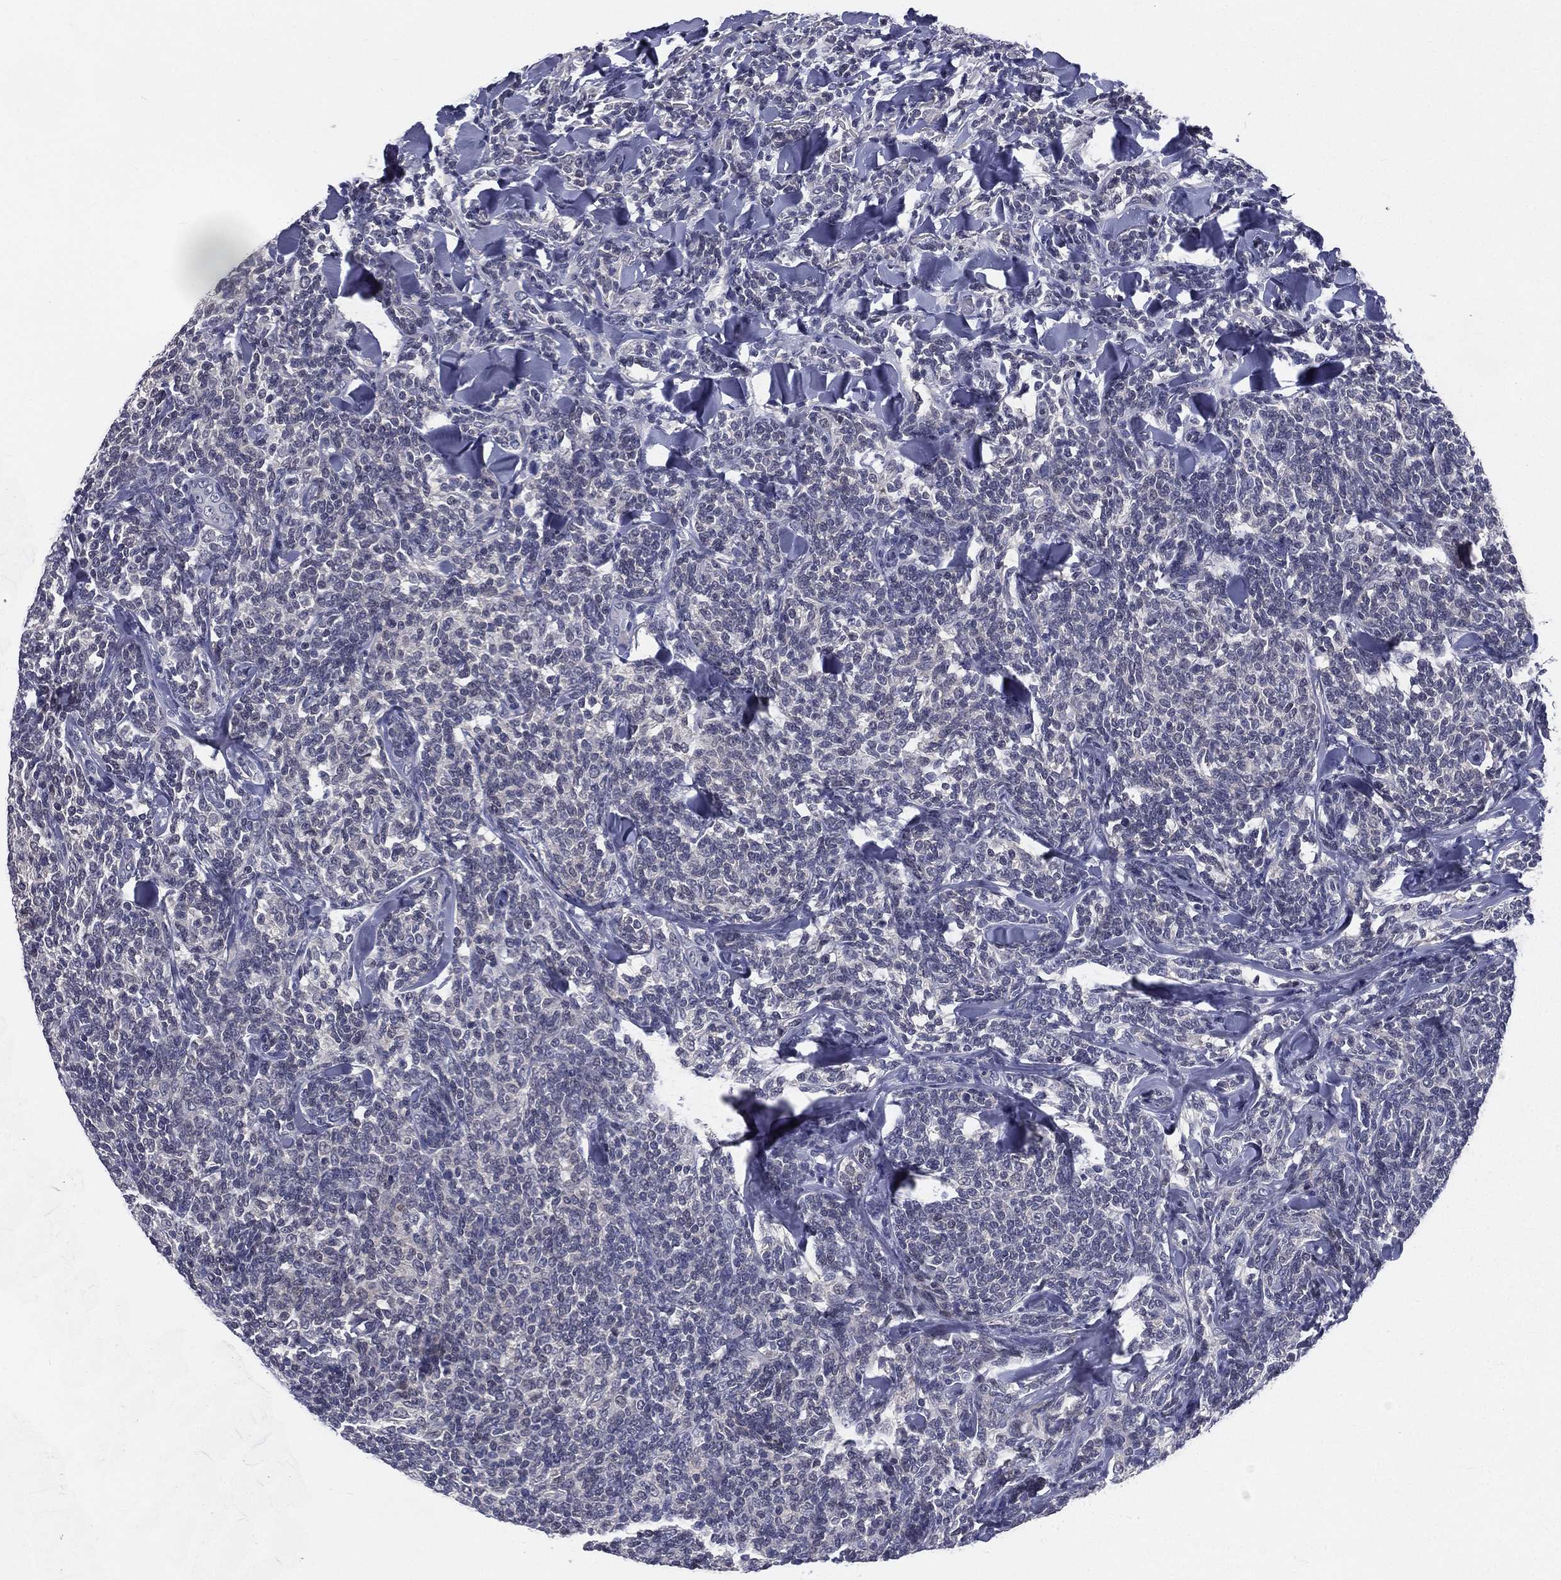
{"staining": {"intensity": "negative", "quantity": "none", "location": "none"}, "tissue": "lymphoma", "cell_type": "Tumor cells", "image_type": "cancer", "snomed": [{"axis": "morphology", "description": "Malignant lymphoma, non-Hodgkin's type, Low grade"}, {"axis": "topography", "description": "Lymph node"}], "caption": "The histopathology image displays no staining of tumor cells in low-grade malignant lymphoma, non-Hodgkin's type.", "gene": "IFT27", "patient": {"sex": "female", "age": 56}}